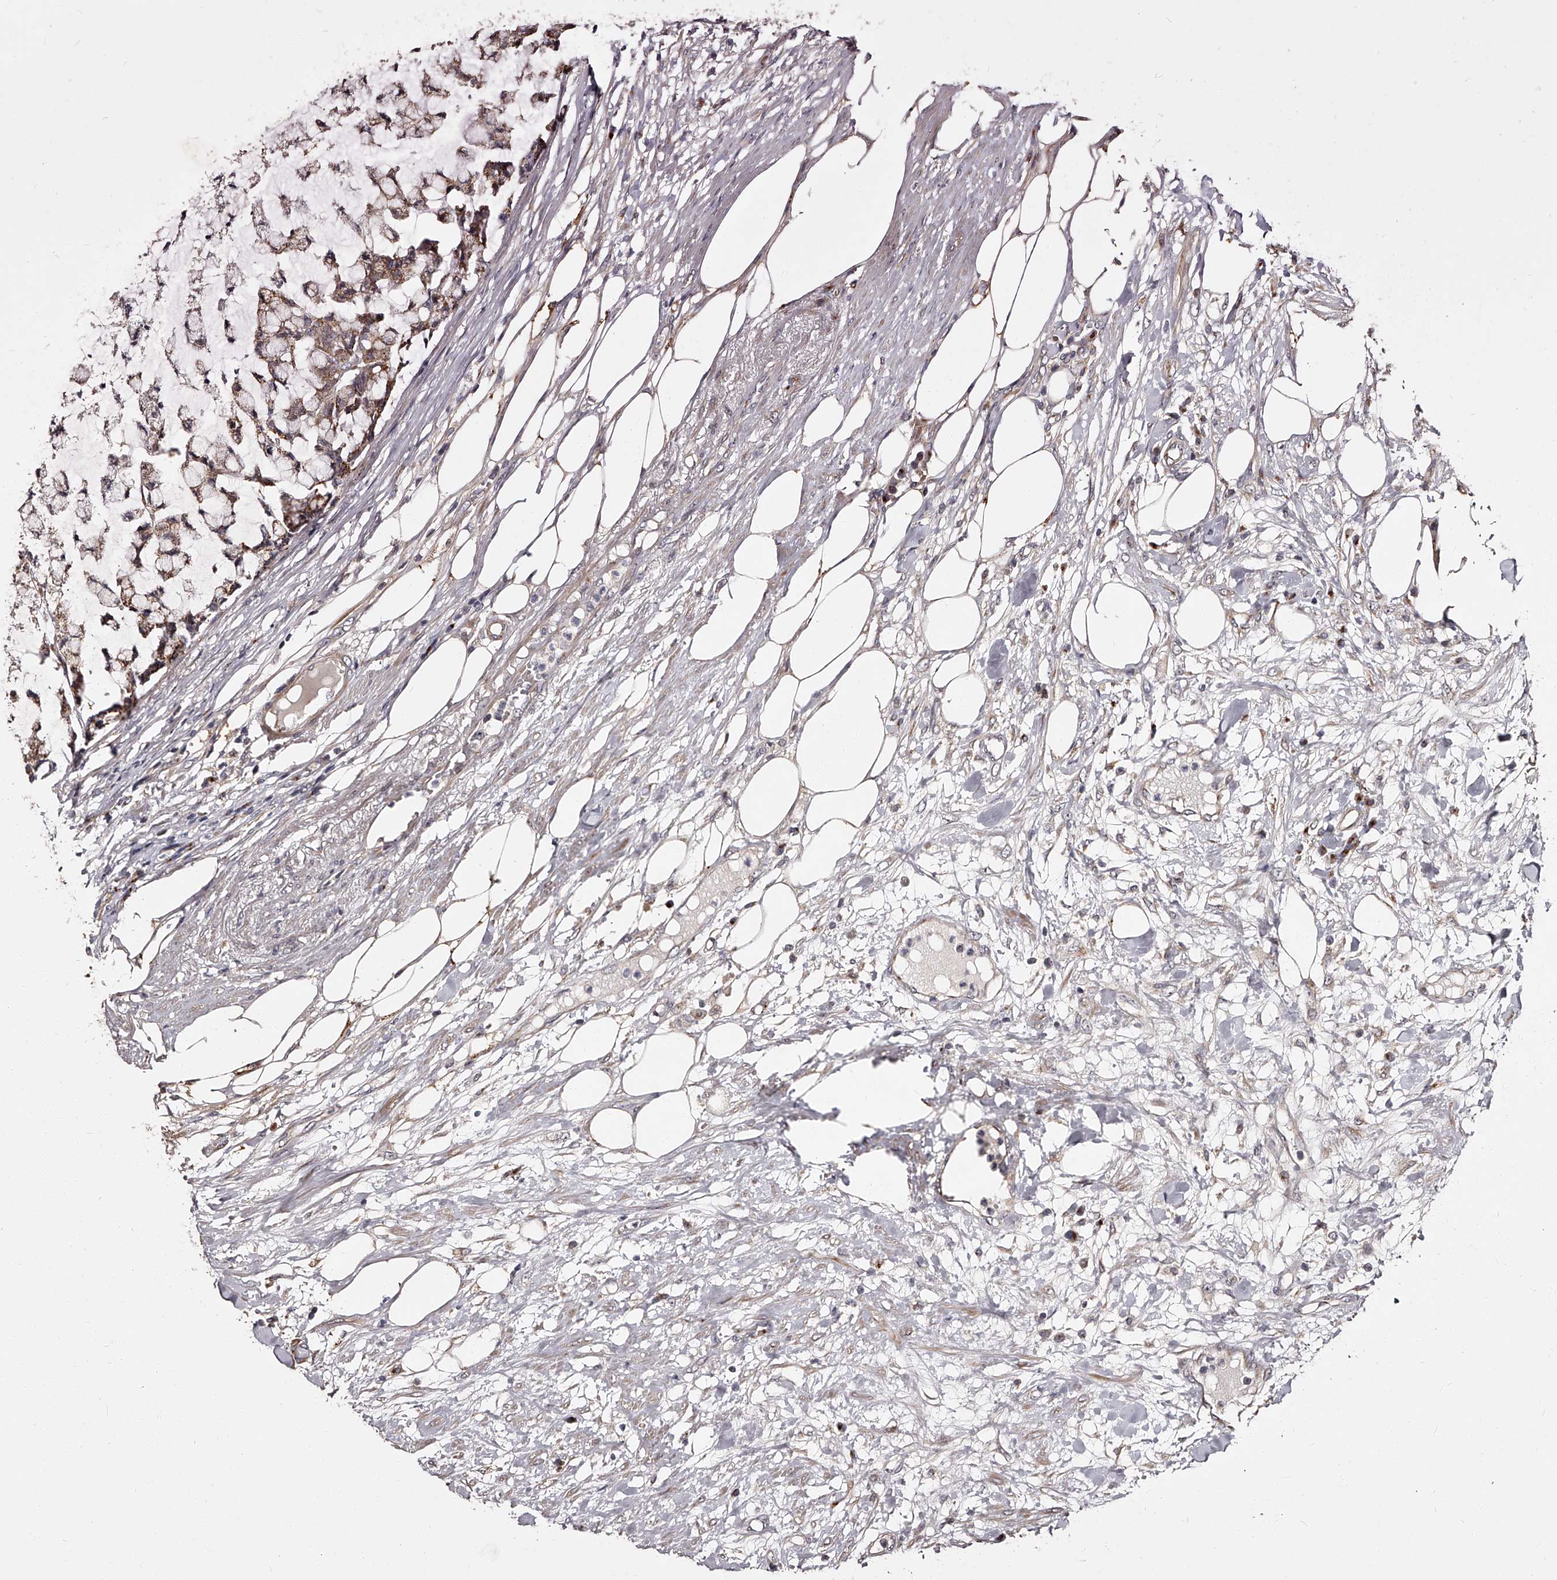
{"staining": {"intensity": "weak", "quantity": ">75%", "location": "cytoplasmic/membranous"}, "tissue": "colorectal cancer", "cell_type": "Tumor cells", "image_type": "cancer", "snomed": [{"axis": "morphology", "description": "Adenocarcinoma, NOS"}, {"axis": "topography", "description": "Colon"}], "caption": "Adenocarcinoma (colorectal) stained with a protein marker displays weak staining in tumor cells.", "gene": "RSC1A1", "patient": {"sex": "female", "age": 84}}